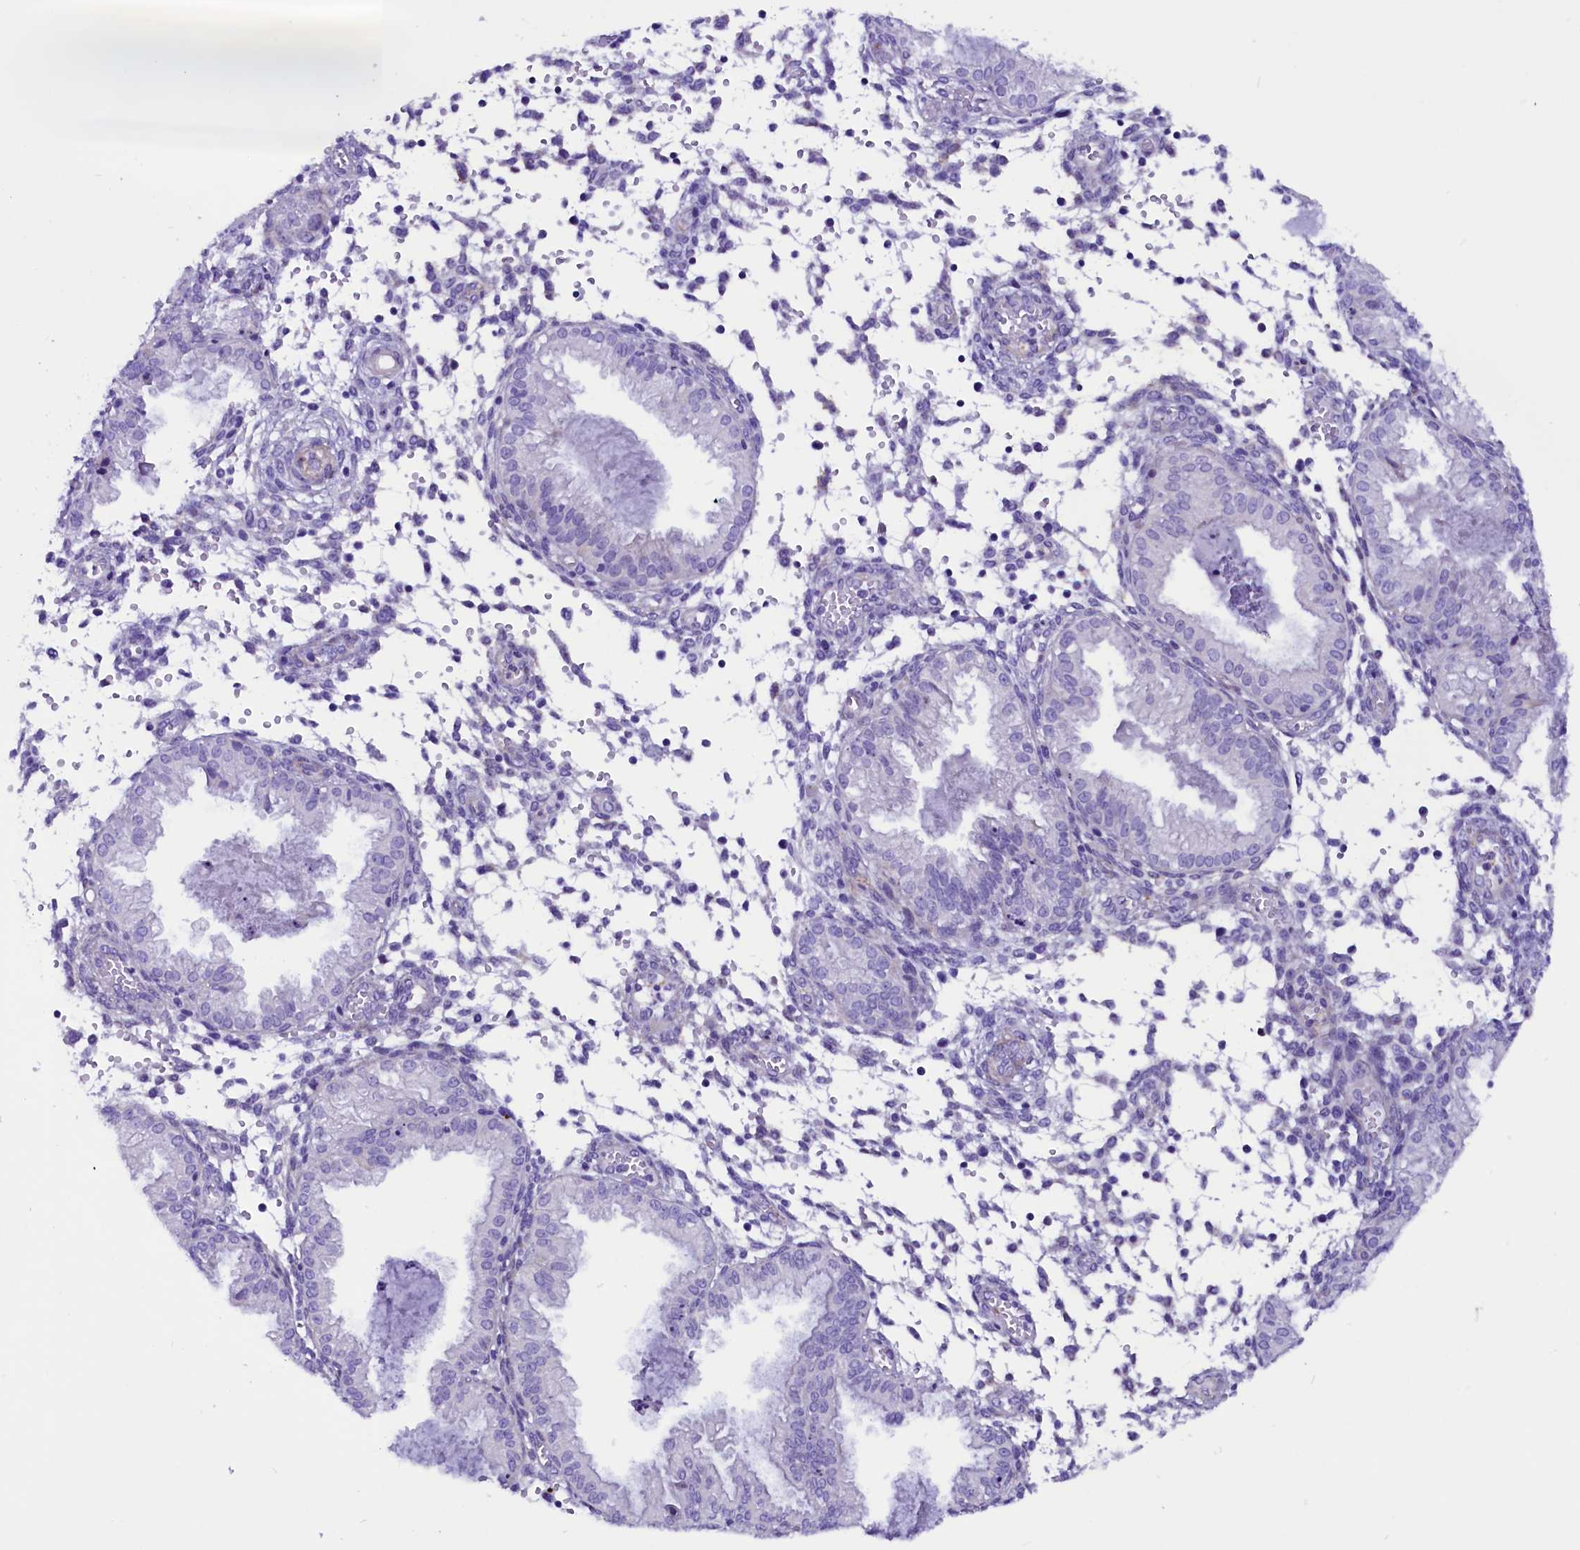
{"staining": {"intensity": "negative", "quantity": "none", "location": "none"}, "tissue": "endometrium", "cell_type": "Cells in endometrial stroma", "image_type": "normal", "snomed": [{"axis": "morphology", "description": "Normal tissue, NOS"}, {"axis": "topography", "description": "Endometrium"}], "caption": "This is an immunohistochemistry (IHC) image of benign human endometrium. There is no staining in cells in endometrial stroma.", "gene": "ZNF749", "patient": {"sex": "female", "age": 33}}